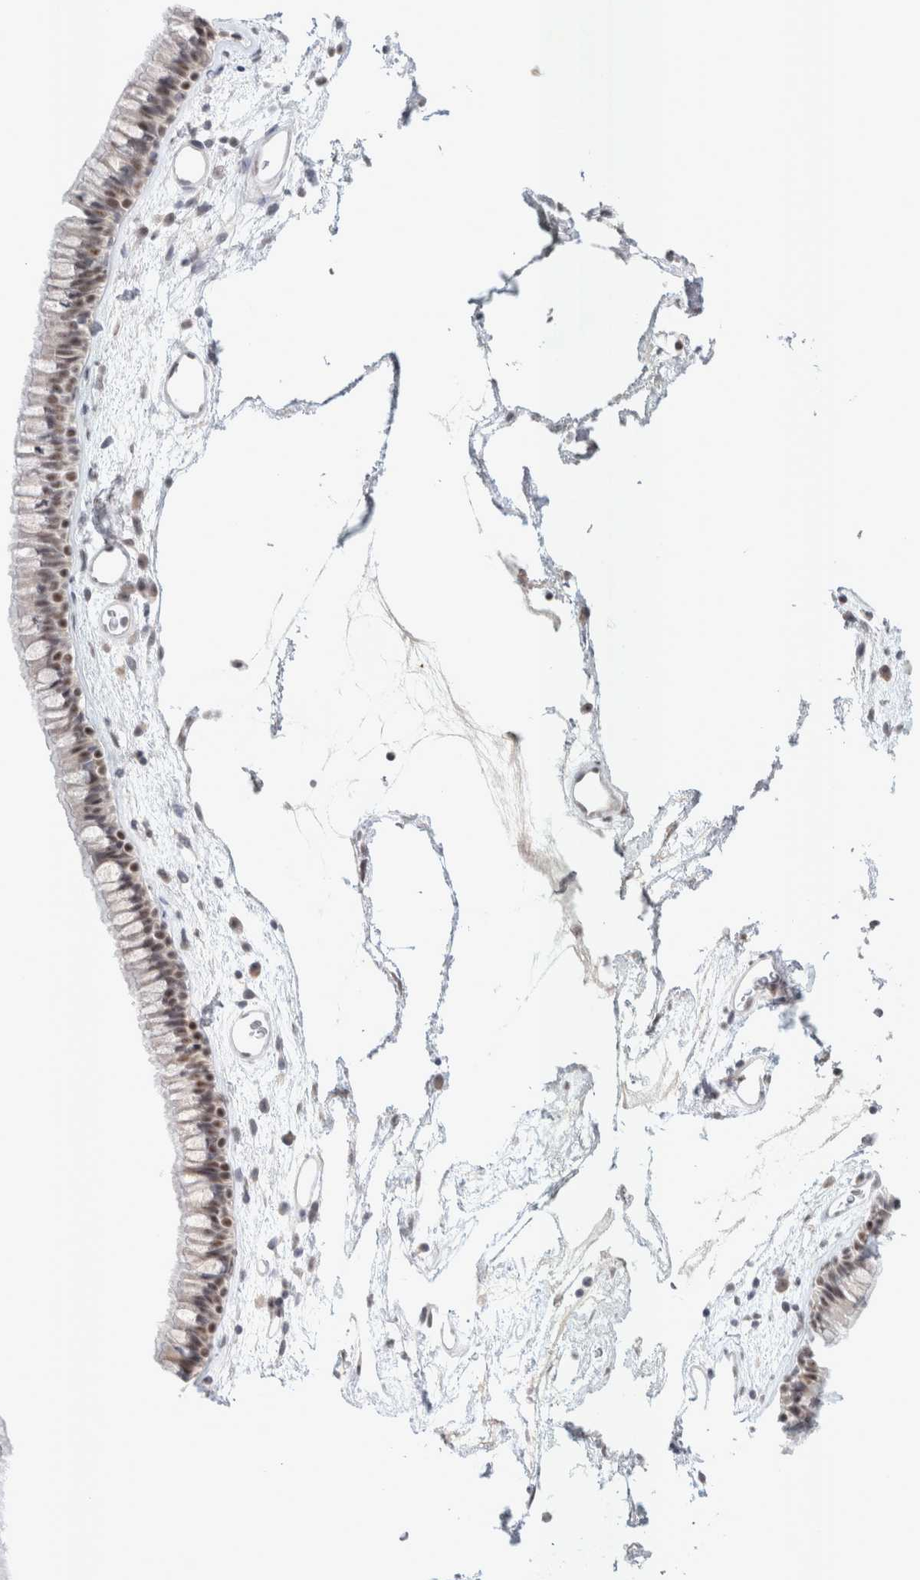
{"staining": {"intensity": "moderate", "quantity": "25%-75%", "location": "nuclear"}, "tissue": "nasopharynx", "cell_type": "Respiratory epithelial cells", "image_type": "normal", "snomed": [{"axis": "morphology", "description": "Normal tissue, NOS"}, {"axis": "morphology", "description": "Inflammation, NOS"}, {"axis": "topography", "description": "Nasopharynx"}], "caption": "Moderate nuclear protein positivity is identified in approximately 25%-75% of respiratory epithelial cells in nasopharynx. The staining was performed using DAB, with brown indicating positive protein expression. Nuclei are stained blue with hematoxylin.", "gene": "TRMT12", "patient": {"sex": "male", "age": 48}}